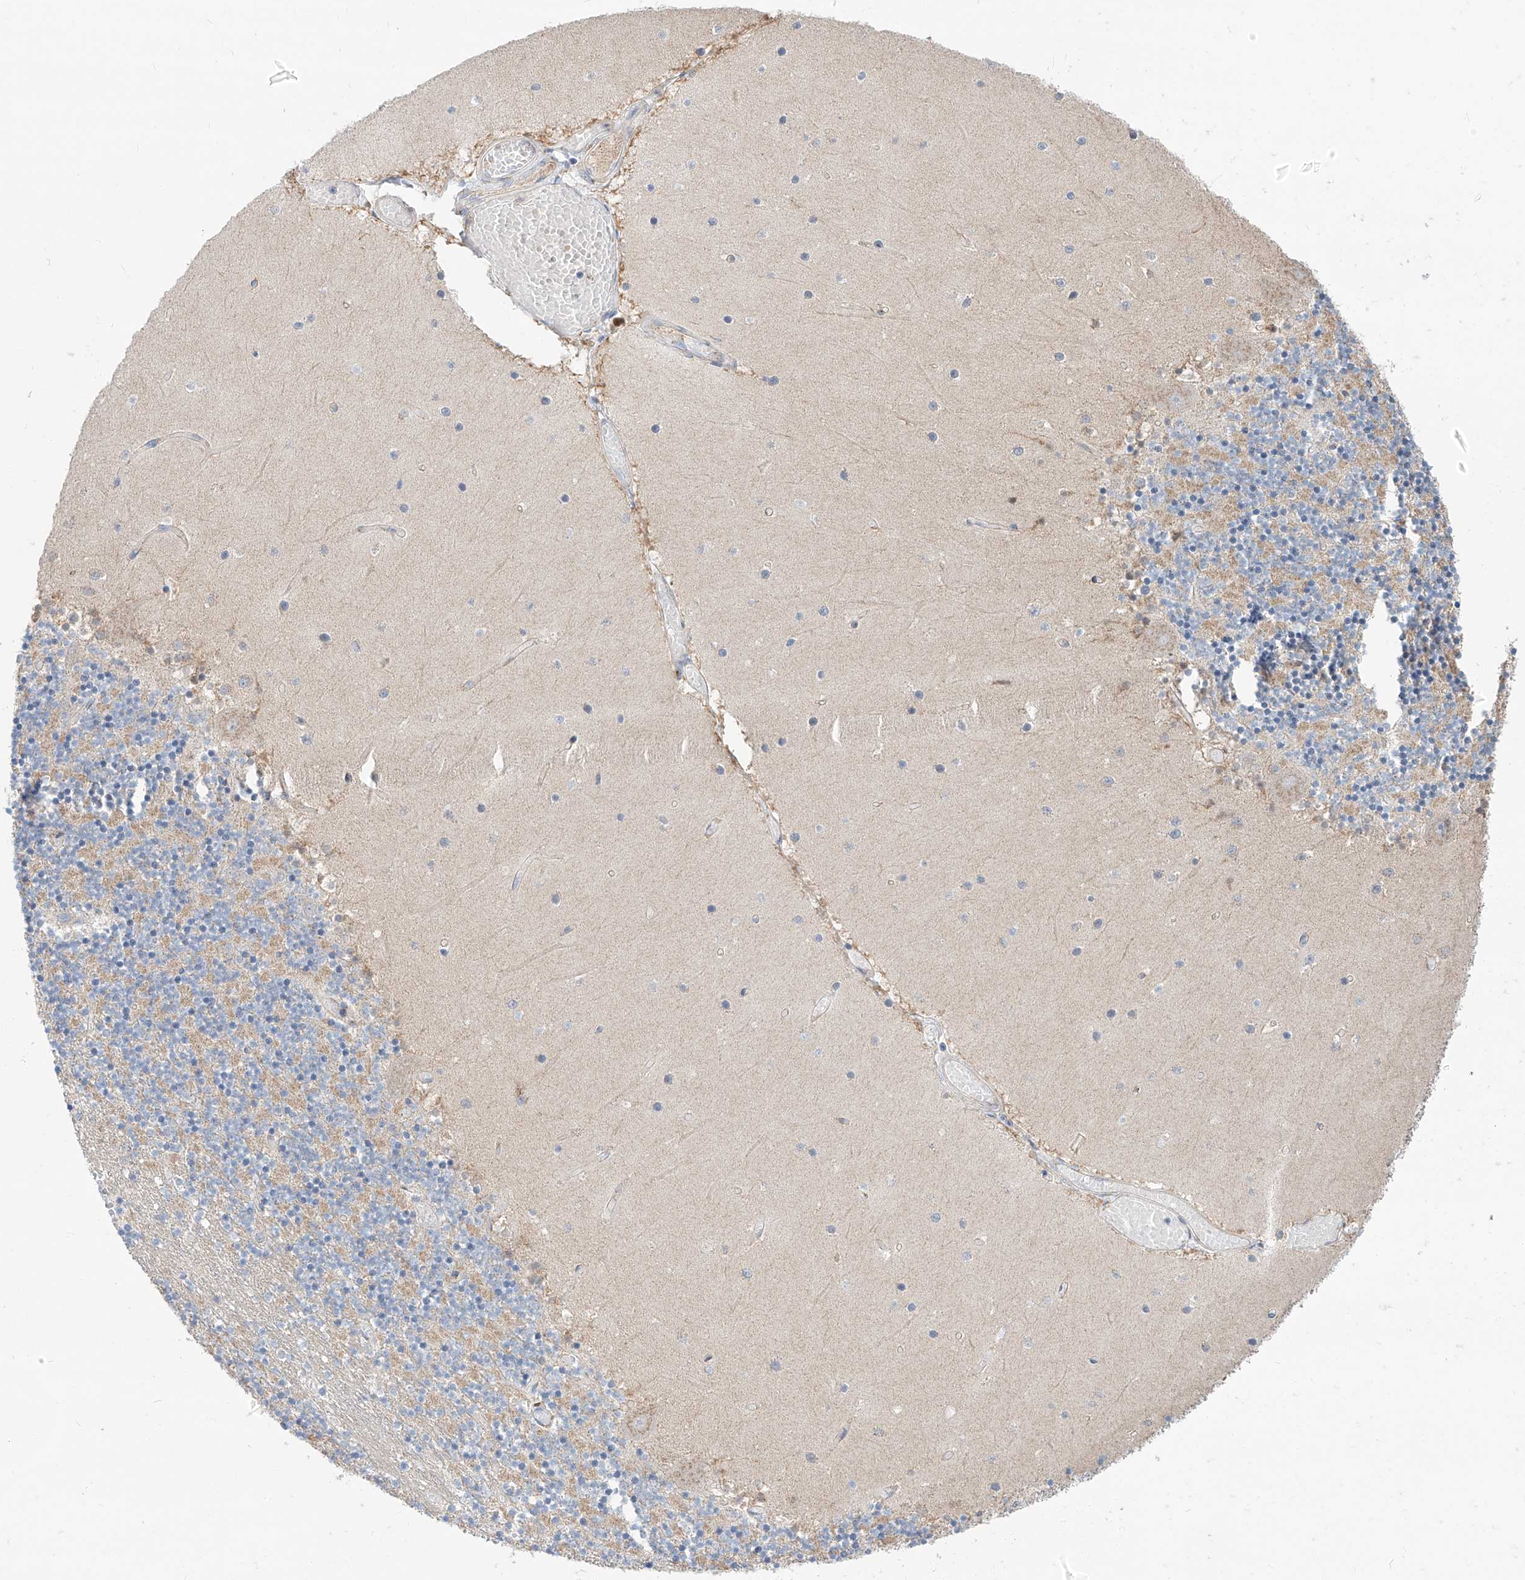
{"staining": {"intensity": "negative", "quantity": "none", "location": "none"}, "tissue": "cerebellum", "cell_type": "Cells in granular layer", "image_type": "normal", "snomed": [{"axis": "morphology", "description": "Normal tissue, NOS"}, {"axis": "topography", "description": "Cerebellum"}], "caption": "Cells in granular layer are negative for protein expression in unremarkable human cerebellum.", "gene": "SLC22A7", "patient": {"sex": "female", "age": 28}}